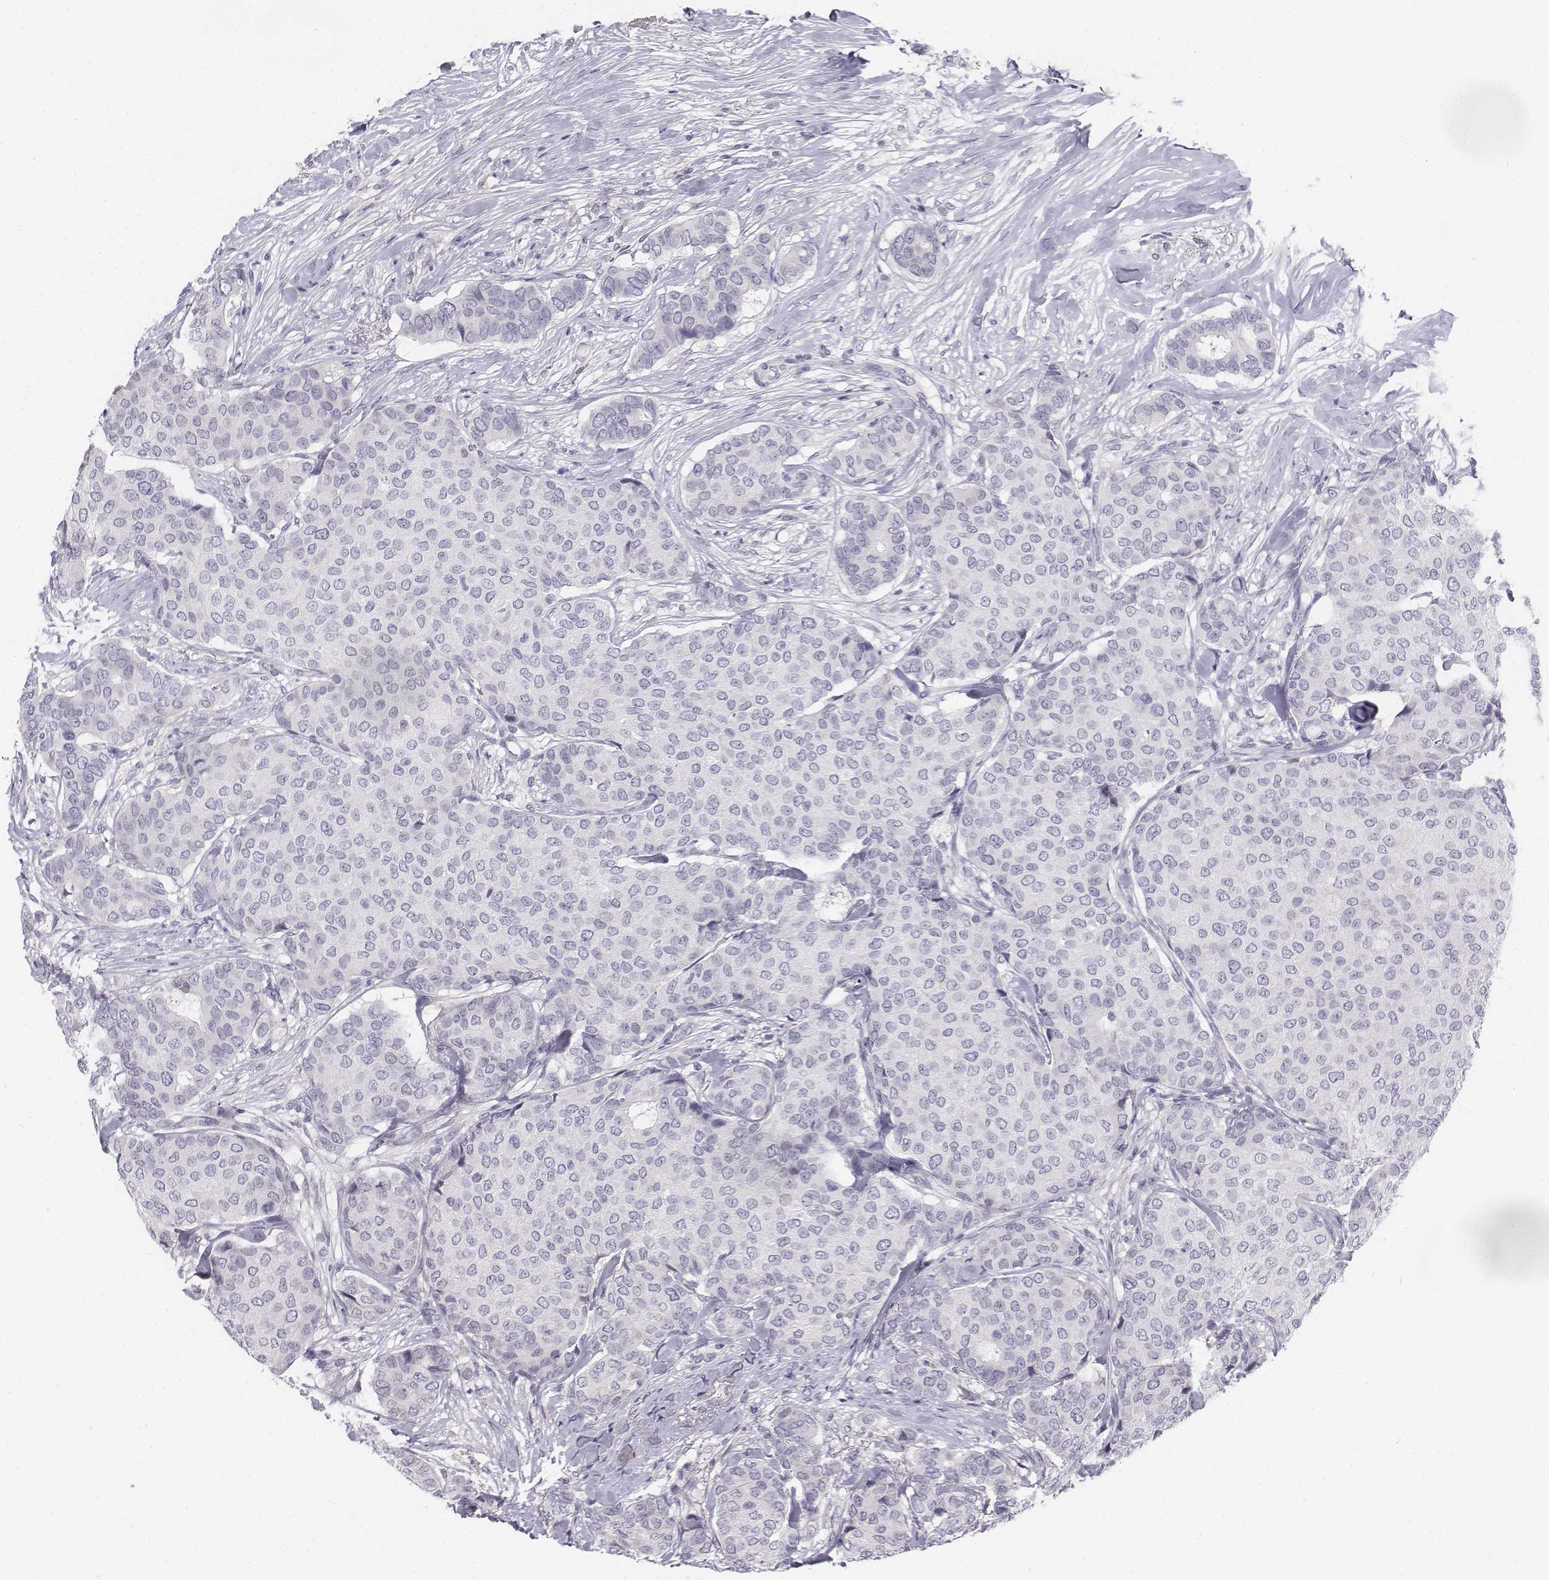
{"staining": {"intensity": "negative", "quantity": "none", "location": "none"}, "tissue": "breast cancer", "cell_type": "Tumor cells", "image_type": "cancer", "snomed": [{"axis": "morphology", "description": "Duct carcinoma"}, {"axis": "topography", "description": "Breast"}], "caption": "Breast cancer (intraductal carcinoma) was stained to show a protein in brown. There is no significant staining in tumor cells.", "gene": "PENK", "patient": {"sex": "female", "age": 75}}